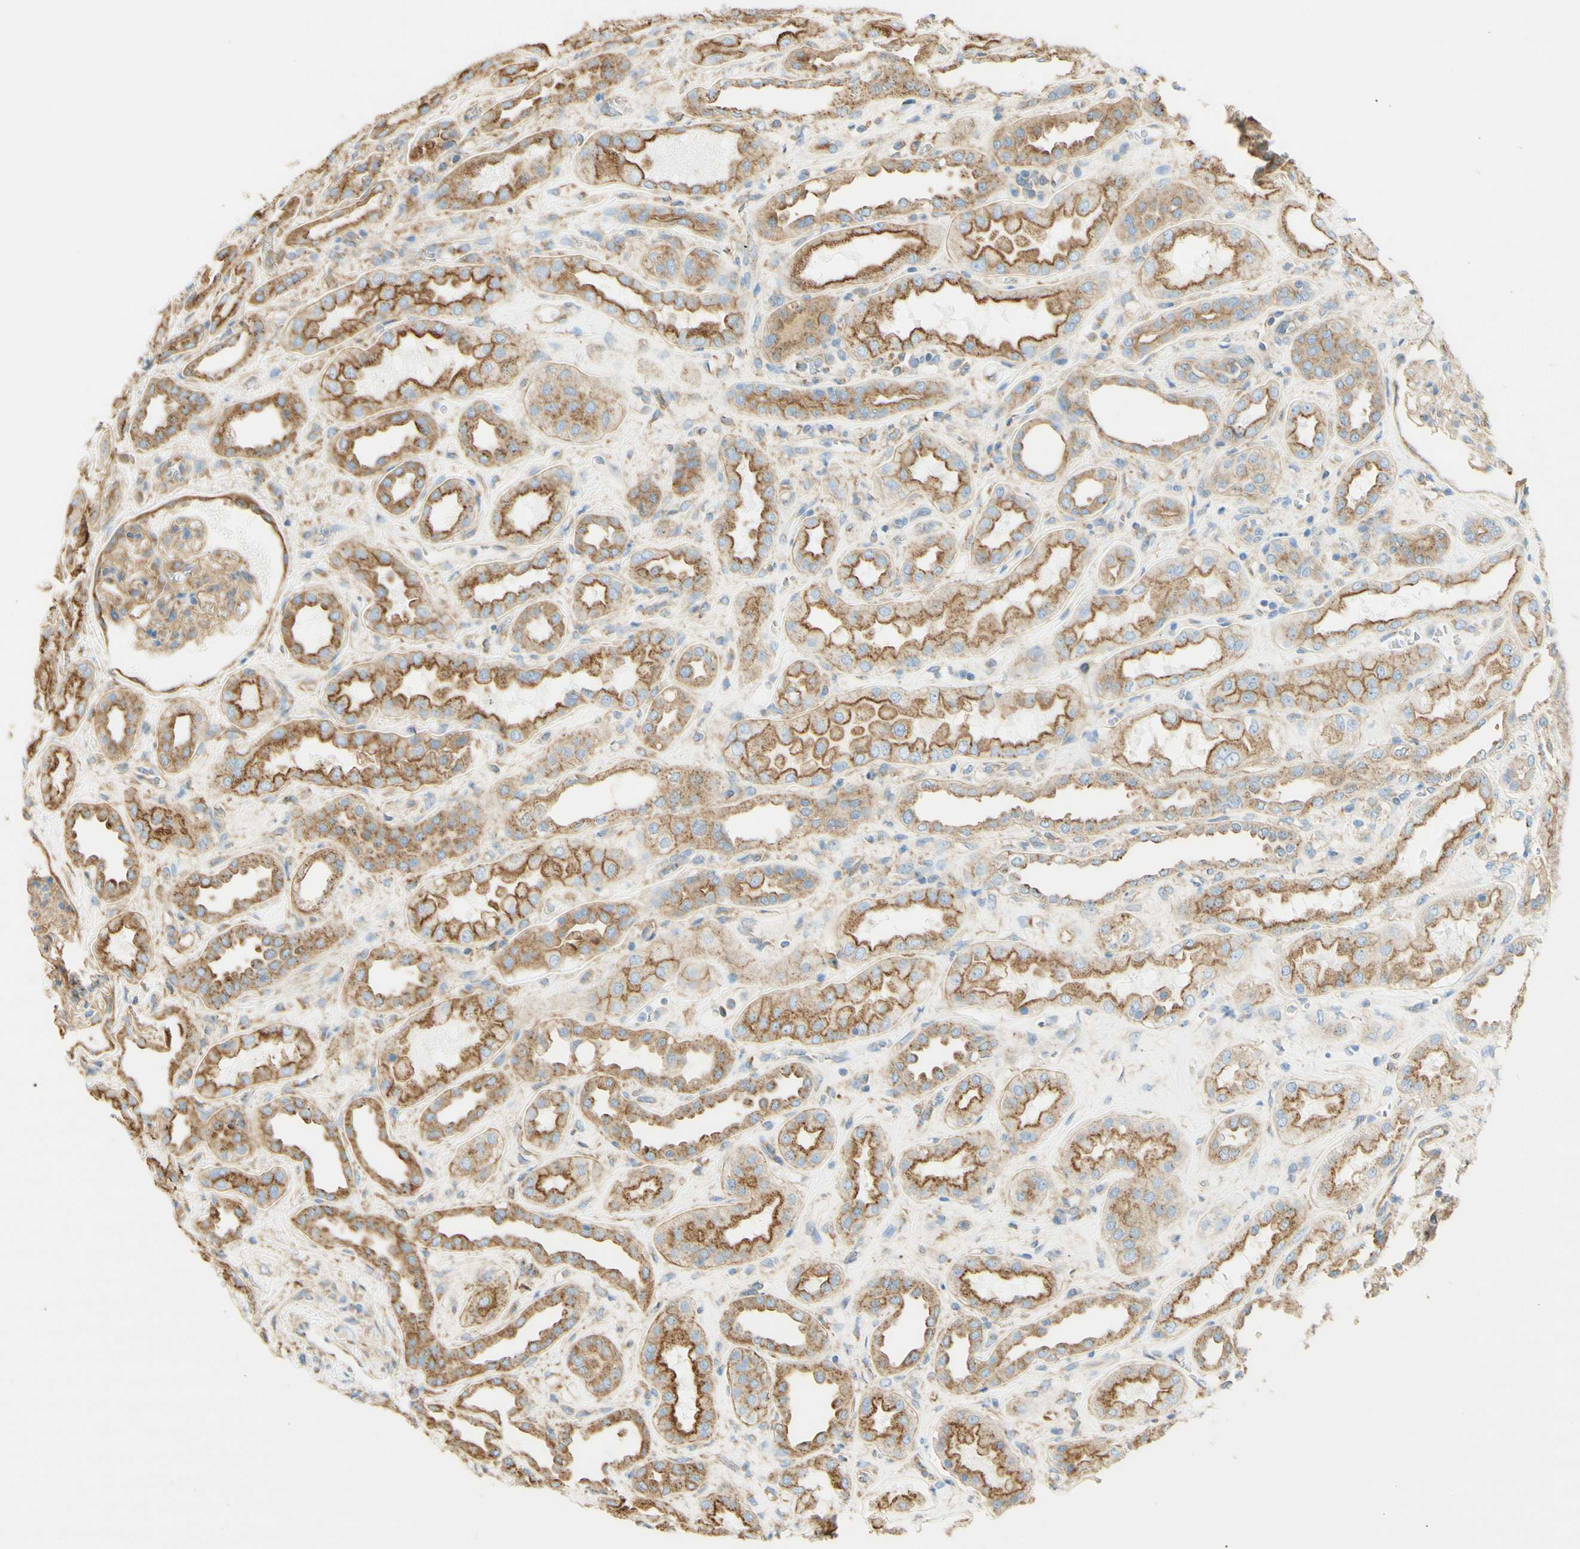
{"staining": {"intensity": "weak", "quantity": ">75%", "location": "cytoplasmic/membranous"}, "tissue": "kidney", "cell_type": "Cells in glomeruli", "image_type": "normal", "snomed": [{"axis": "morphology", "description": "Normal tissue, NOS"}, {"axis": "topography", "description": "Kidney"}], "caption": "Immunohistochemistry (IHC) (DAB (3,3'-diaminobenzidine)) staining of benign human kidney demonstrates weak cytoplasmic/membranous protein positivity in about >75% of cells in glomeruli.", "gene": "CLTC", "patient": {"sex": "male", "age": 59}}